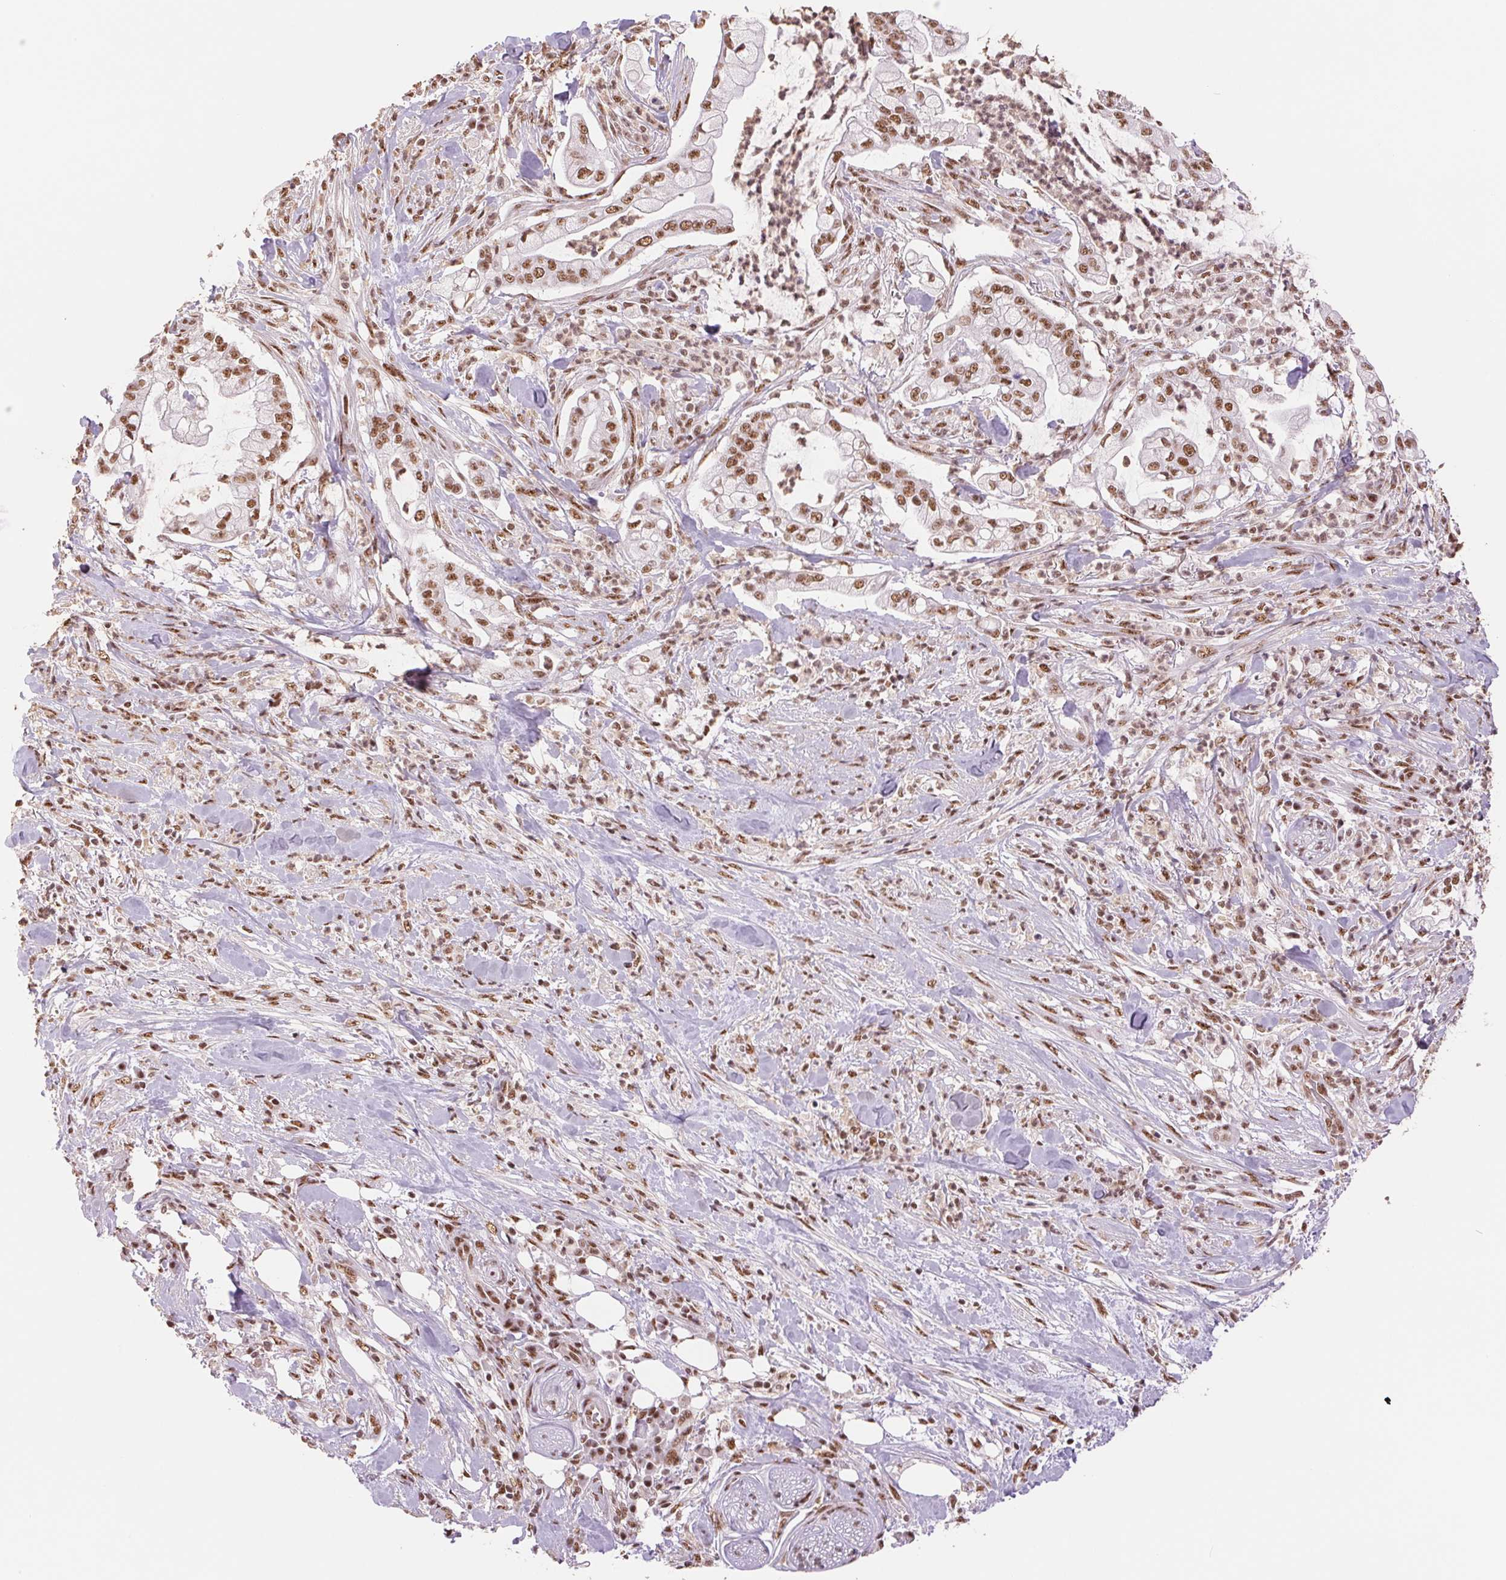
{"staining": {"intensity": "moderate", "quantity": ">75%", "location": "nuclear"}, "tissue": "pancreatic cancer", "cell_type": "Tumor cells", "image_type": "cancer", "snomed": [{"axis": "morphology", "description": "Adenocarcinoma, NOS"}, {"axis": "topography", "description": "Pancreas"}], "caption": "This histopathology image demonstrates immunohistochemistry (IHC) staining of human pancreatic cancer, with medium moderate nuclear staining in approximately >75% of tumor cells.", "gene": "SREK1", "patient": {"sex": "female", "age": 69}}